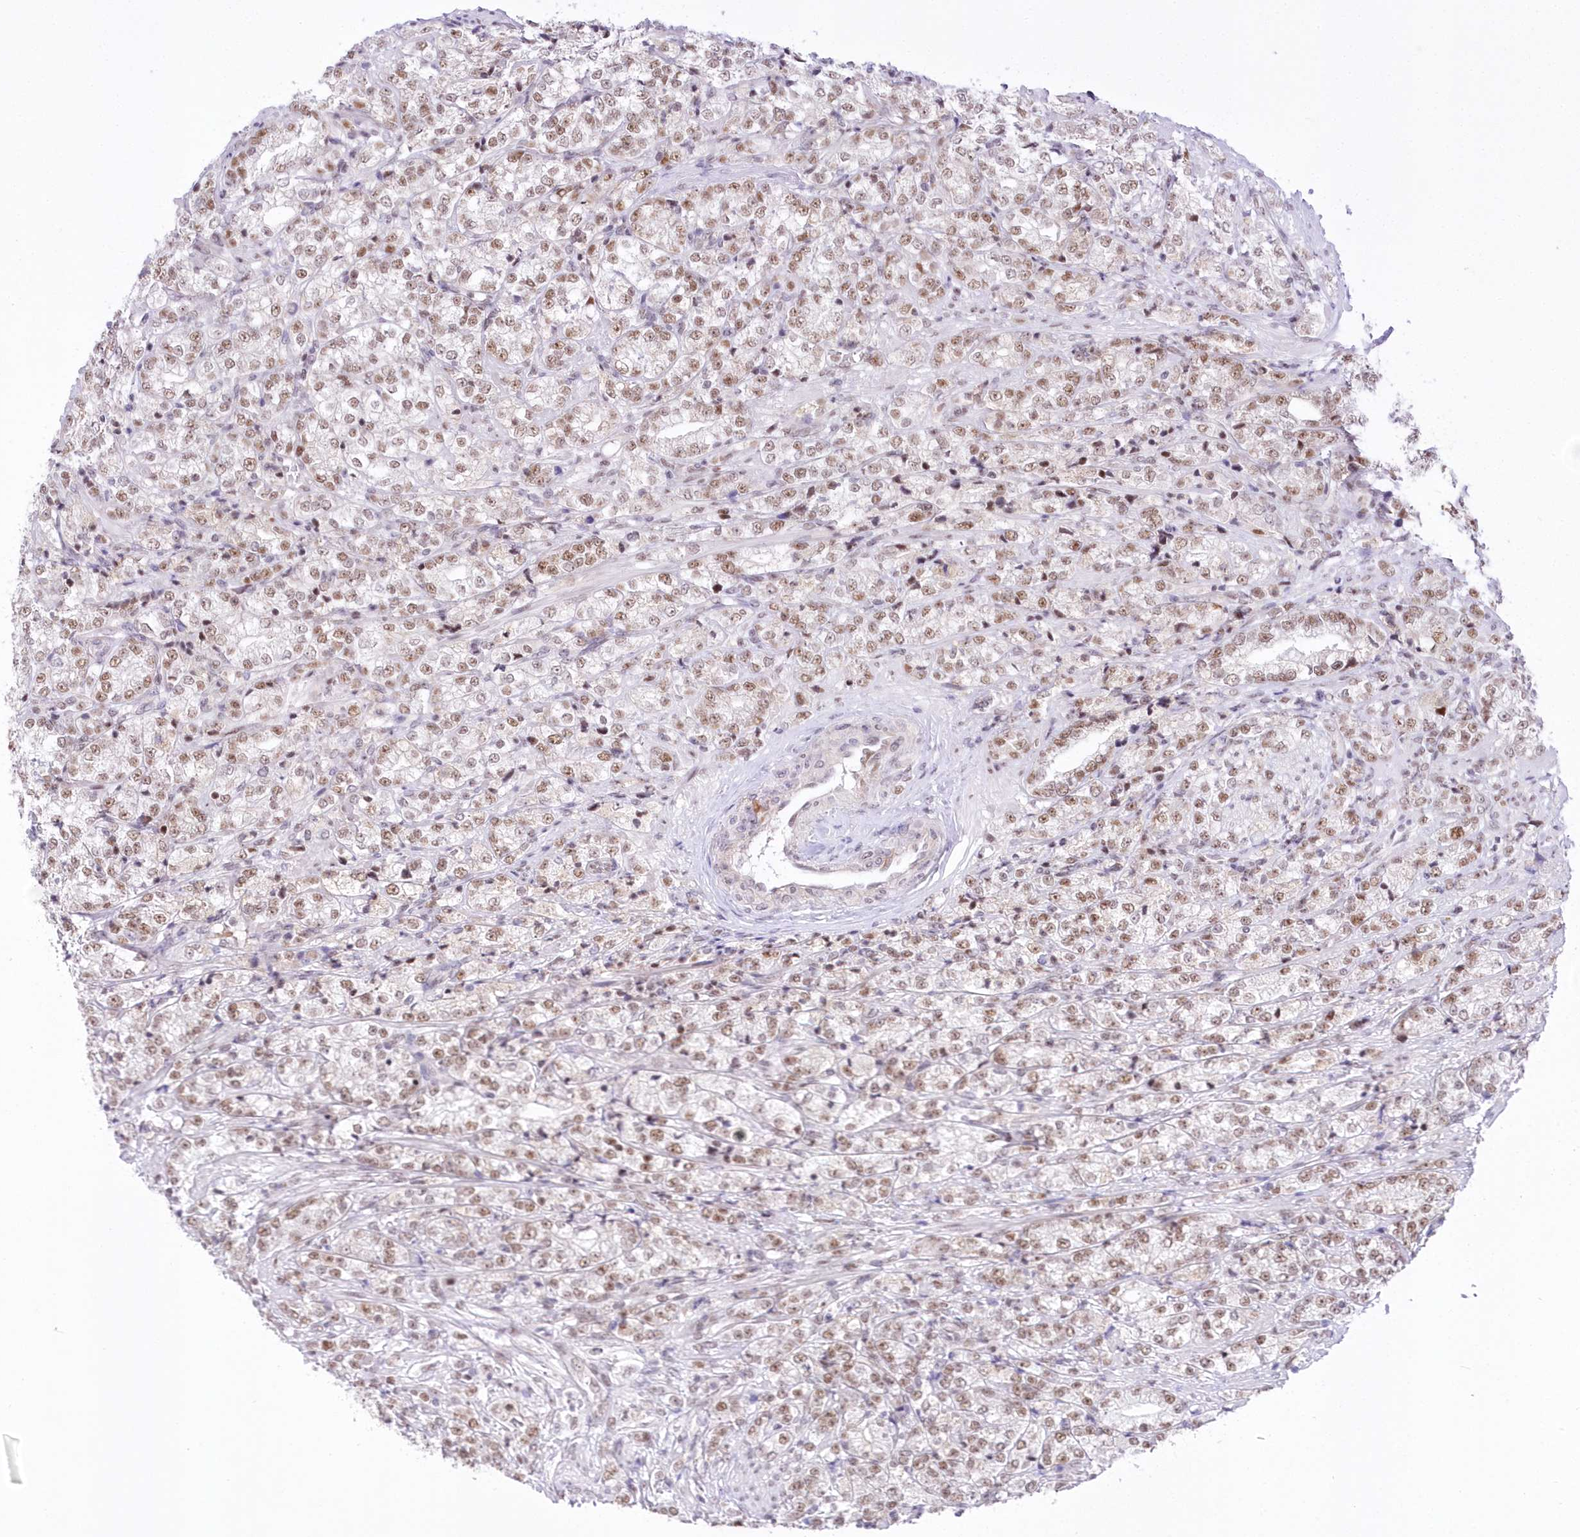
{"staining": {"intensity": "moderate", "quantity": ">75%", "location": "nuclear"}, "tissue": "prostate cancer", "cell_type": "Tumor cells", "image_type": "cancer", "snomed": [{"axis": "morphology", "description": "Adenocarcinoma, High grade"}, {"axis": "topography", "description": "Prostate"}], "caption": "Moderate nuclear expression for a protein is seen in approximately >75% of tumor cells of prostate cancer using IHC.", "gene": "NSUN2", "patient": {"sex": "male", "age": 69}}